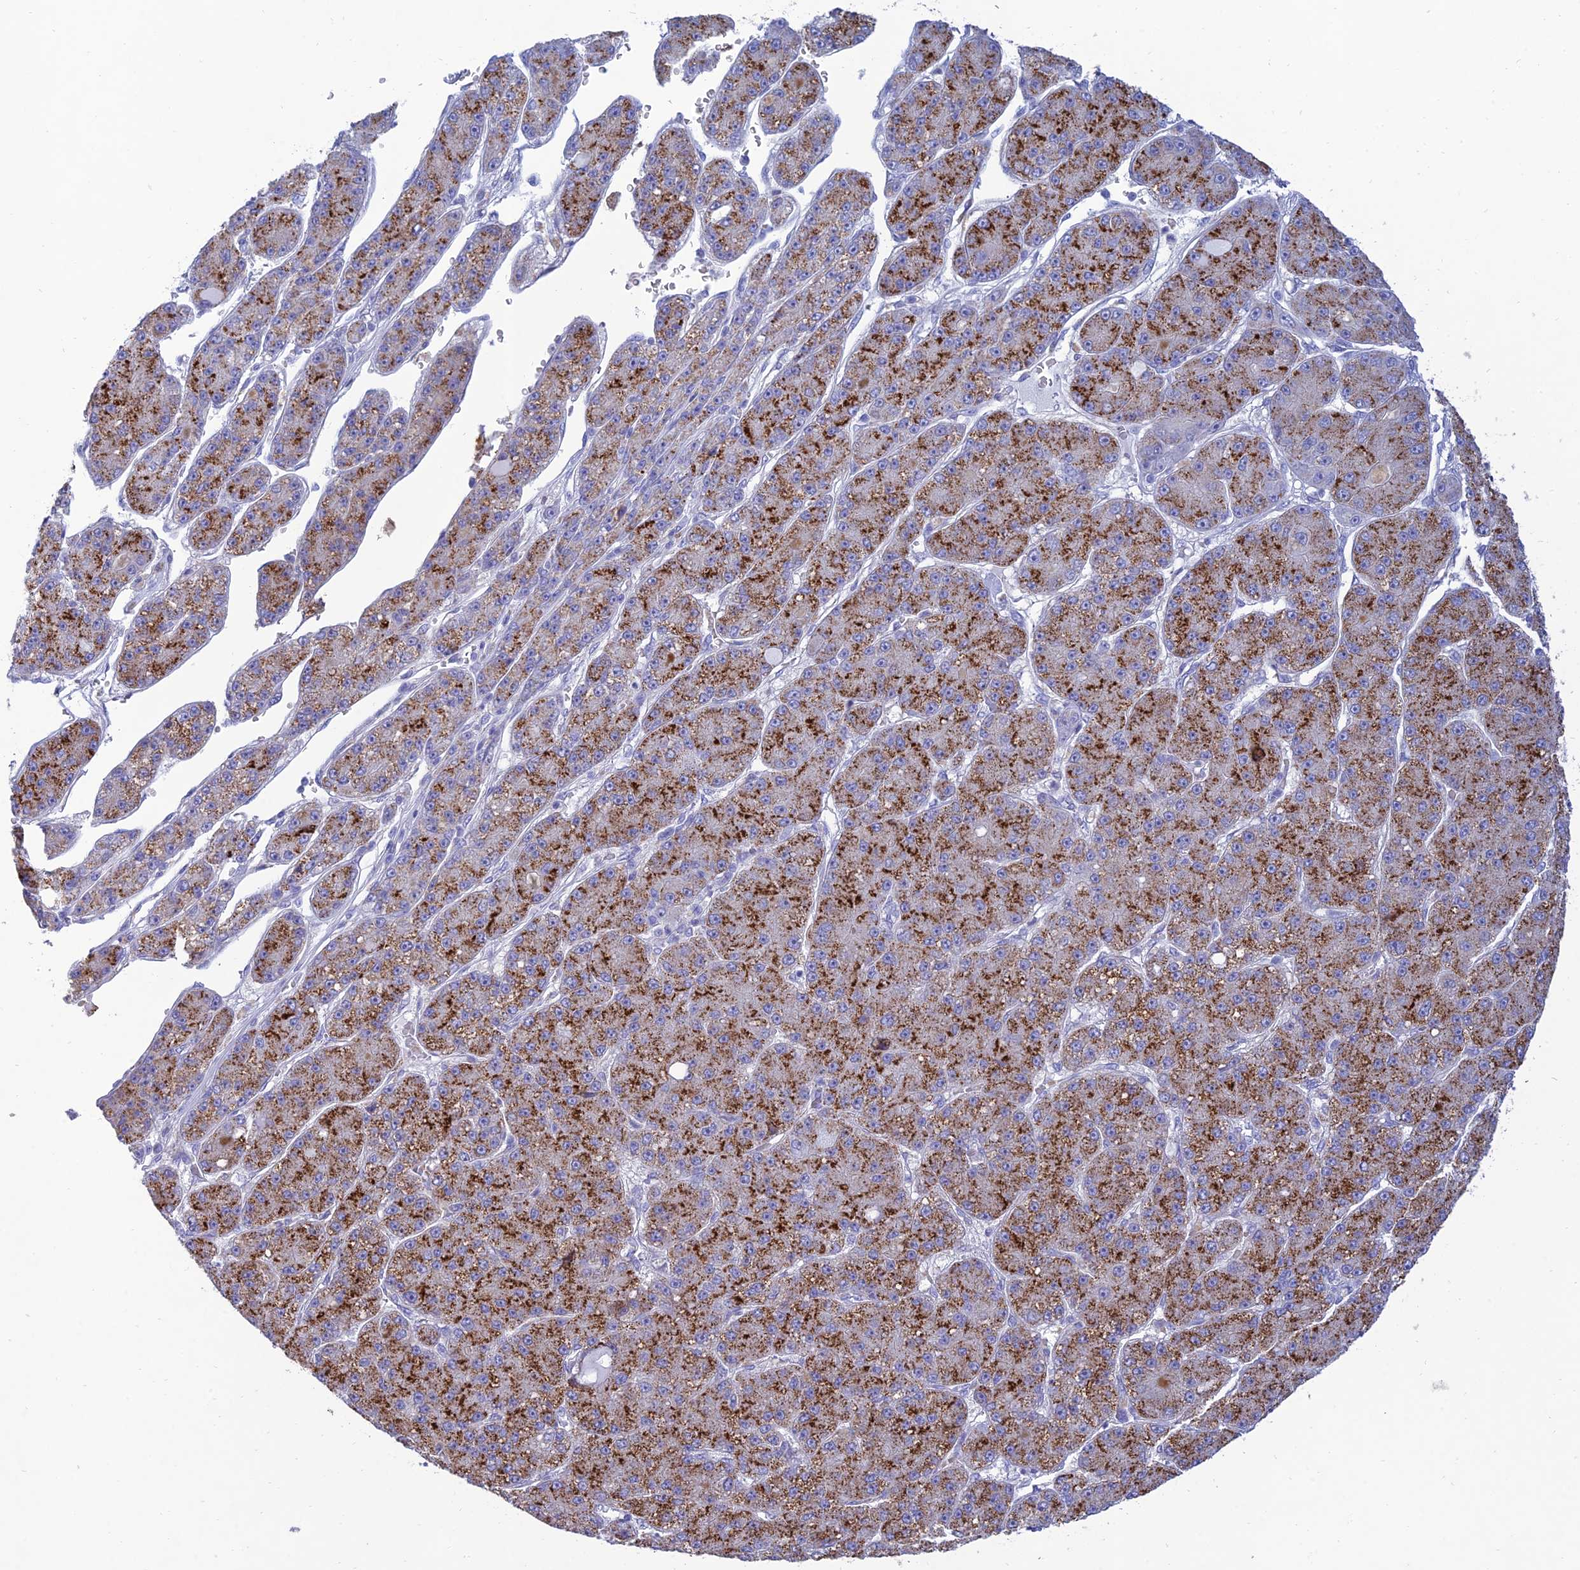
{"staining": {"intensity": "strong", "quantity": ">75%", "location": "cytoplasmic/membranous"}, "tissue": "liver cancer", "cell_type": "Tumor cells", "image_type": "cancer", "snomed": [{"axis": "morphology", "description": "Carcinoma, Hepatocellular, NOS"}, {"axis": "topography", "description": "Liver"}], "caption": "Immunohistochemical staining of human liver hepatocellular carcinoma shows high levels of strong cytoplasmic/membranous staining in about >75% of tumor cells.", "gene": "MAL2", "patient": {"sex": "male", "age": 67}}